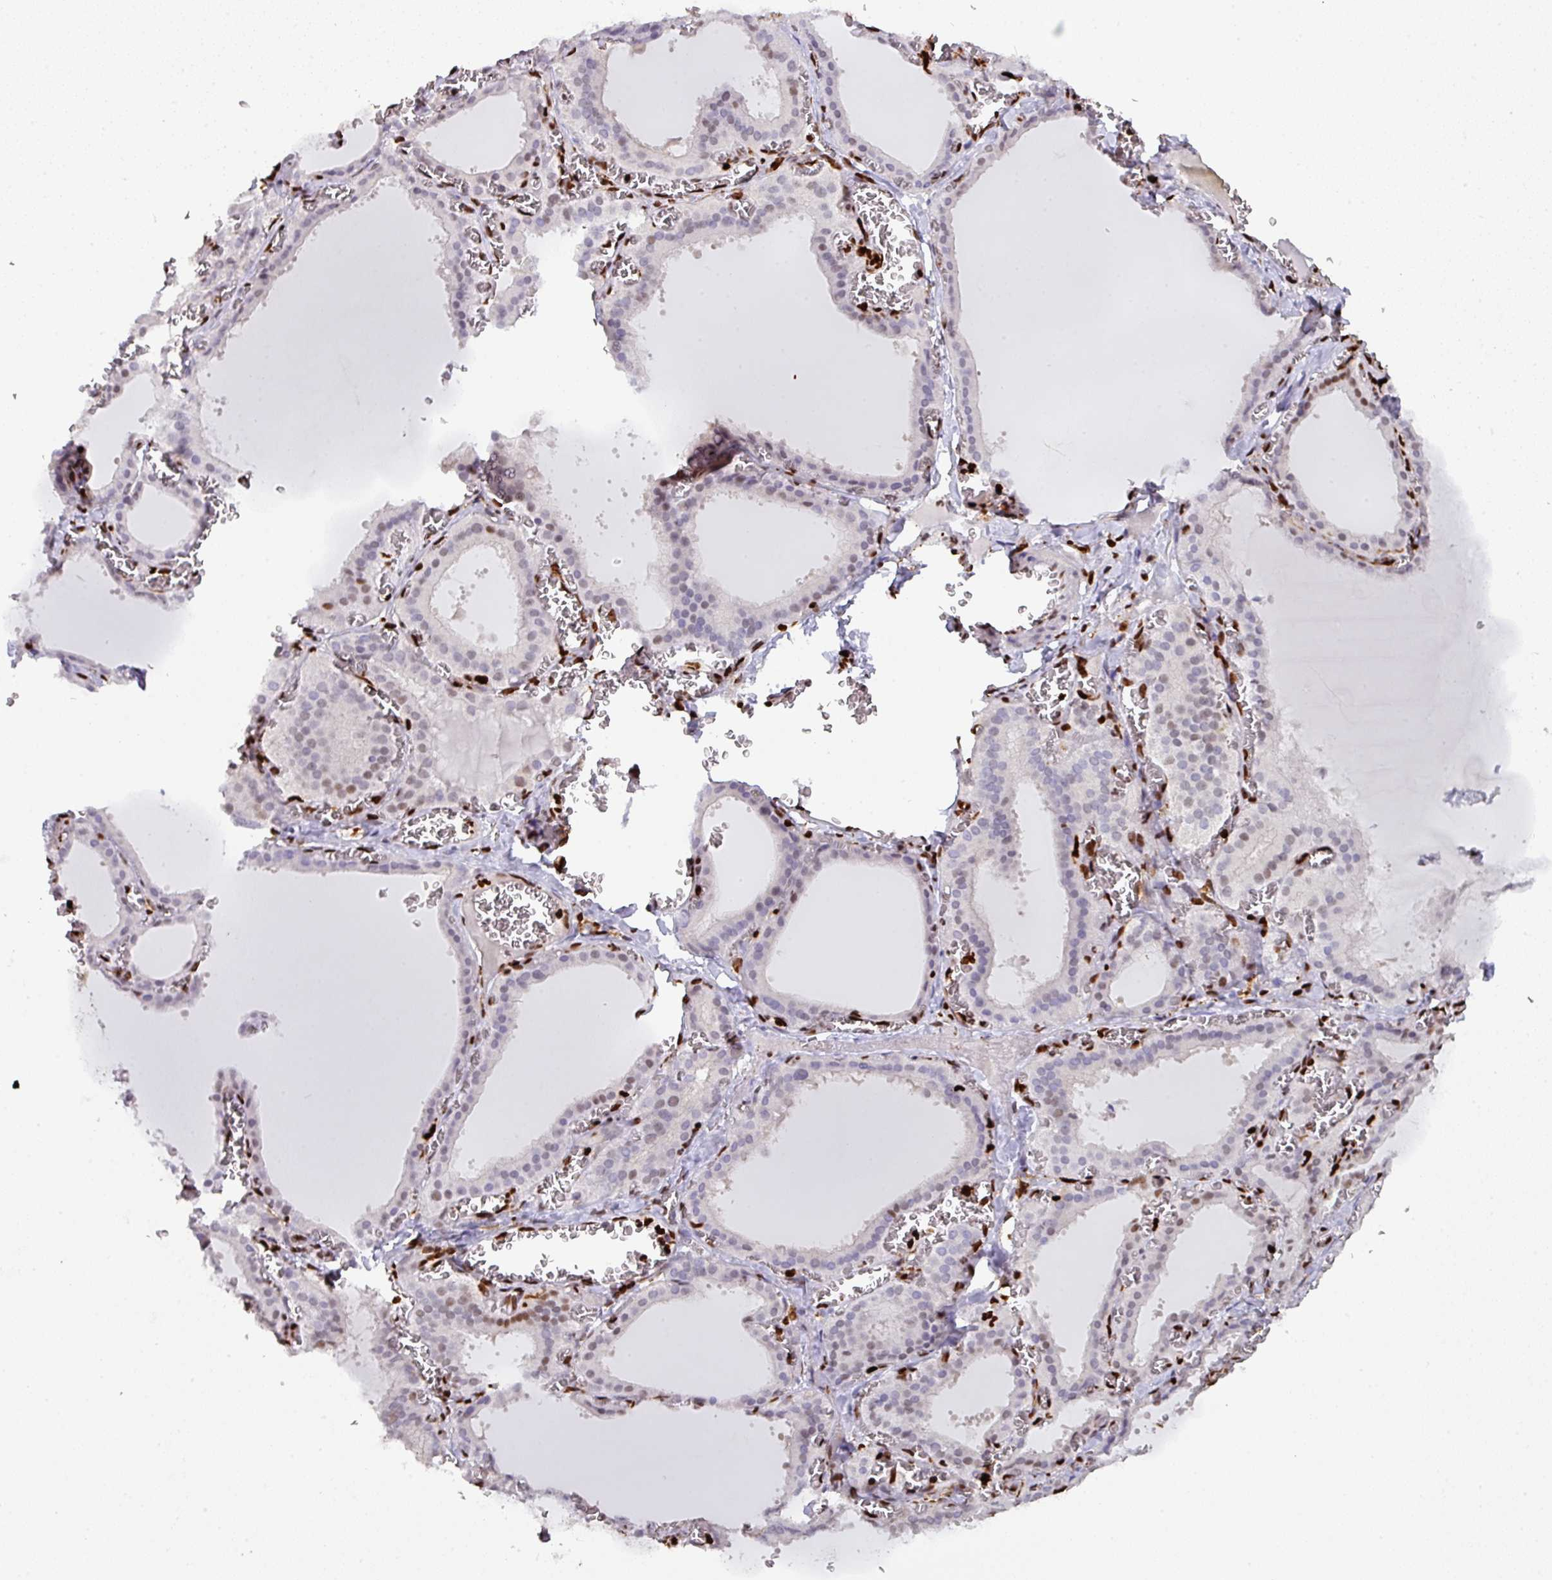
{"staining": {"intensity": "weak", "quantity": "<25%", "location": "nuclear"}, "tissue": "thyroid gland", "cell_type": "Glandular cells", "image_type": "normal", "snomed": [{"axis": "morphology", "description": "Normal tissue, NOS"}, {"axis": "topography", "description": "Thyroid gland"}], "caption": "IHC histopathology image of unremarkable human thyroid gland stained for a protein (brown), which reveals no staining in glandular cells.", "gene": "SAMHD1", "patient": {"sex": "female", "age": 30}}